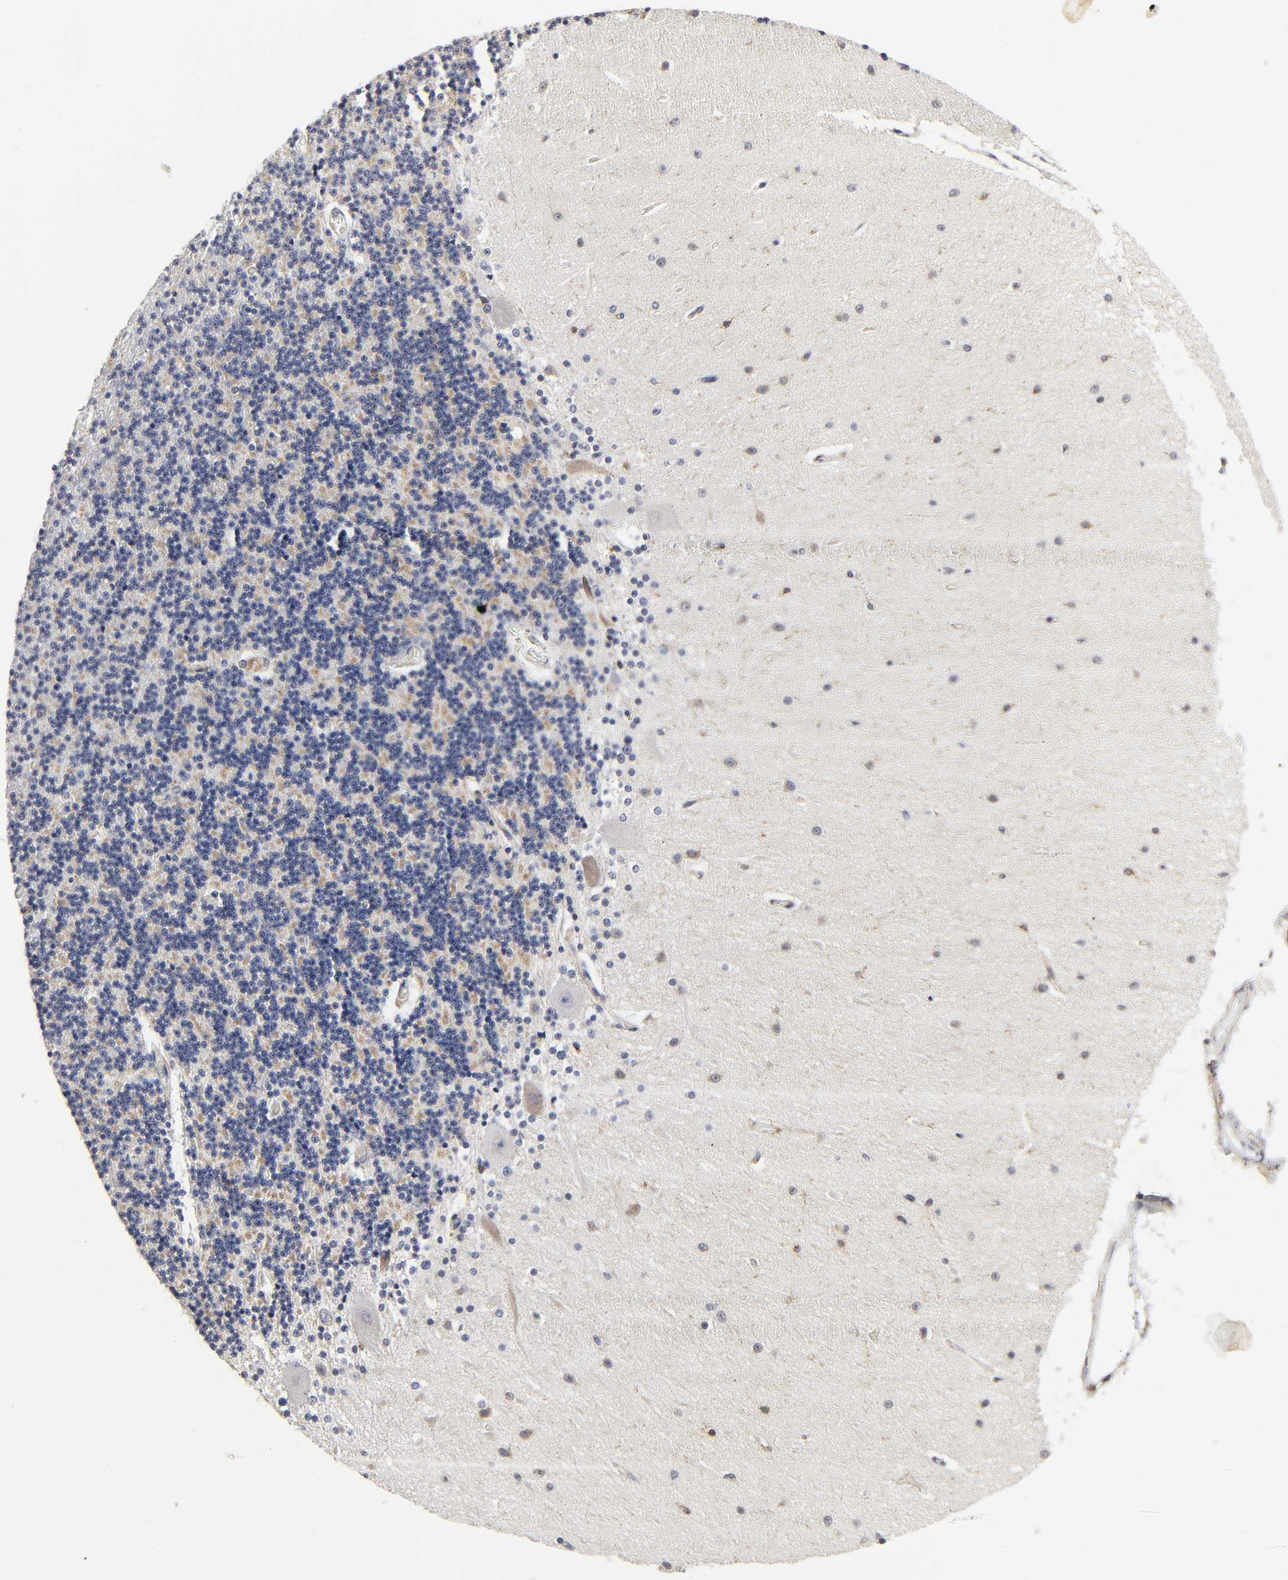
{"staining": {"intensity": "negative", "quantity": "none", "location": "none"}, "tissue": "cerebellum", "cell_type": "Cells in granular layer", "image_type": "normal", "snomed": [{"axis": "morphology", "description": "Normal tissue, NOS"}, {"axis": "topography", "description": "Cerebellum"}], "caption": "IHC histopathology image of benign cerebellum stained for a protein (brown), which exhibits no expression in cells in granular layer.", "gene": "LRP1", "patient": {"sex": "female", "age": 54}}